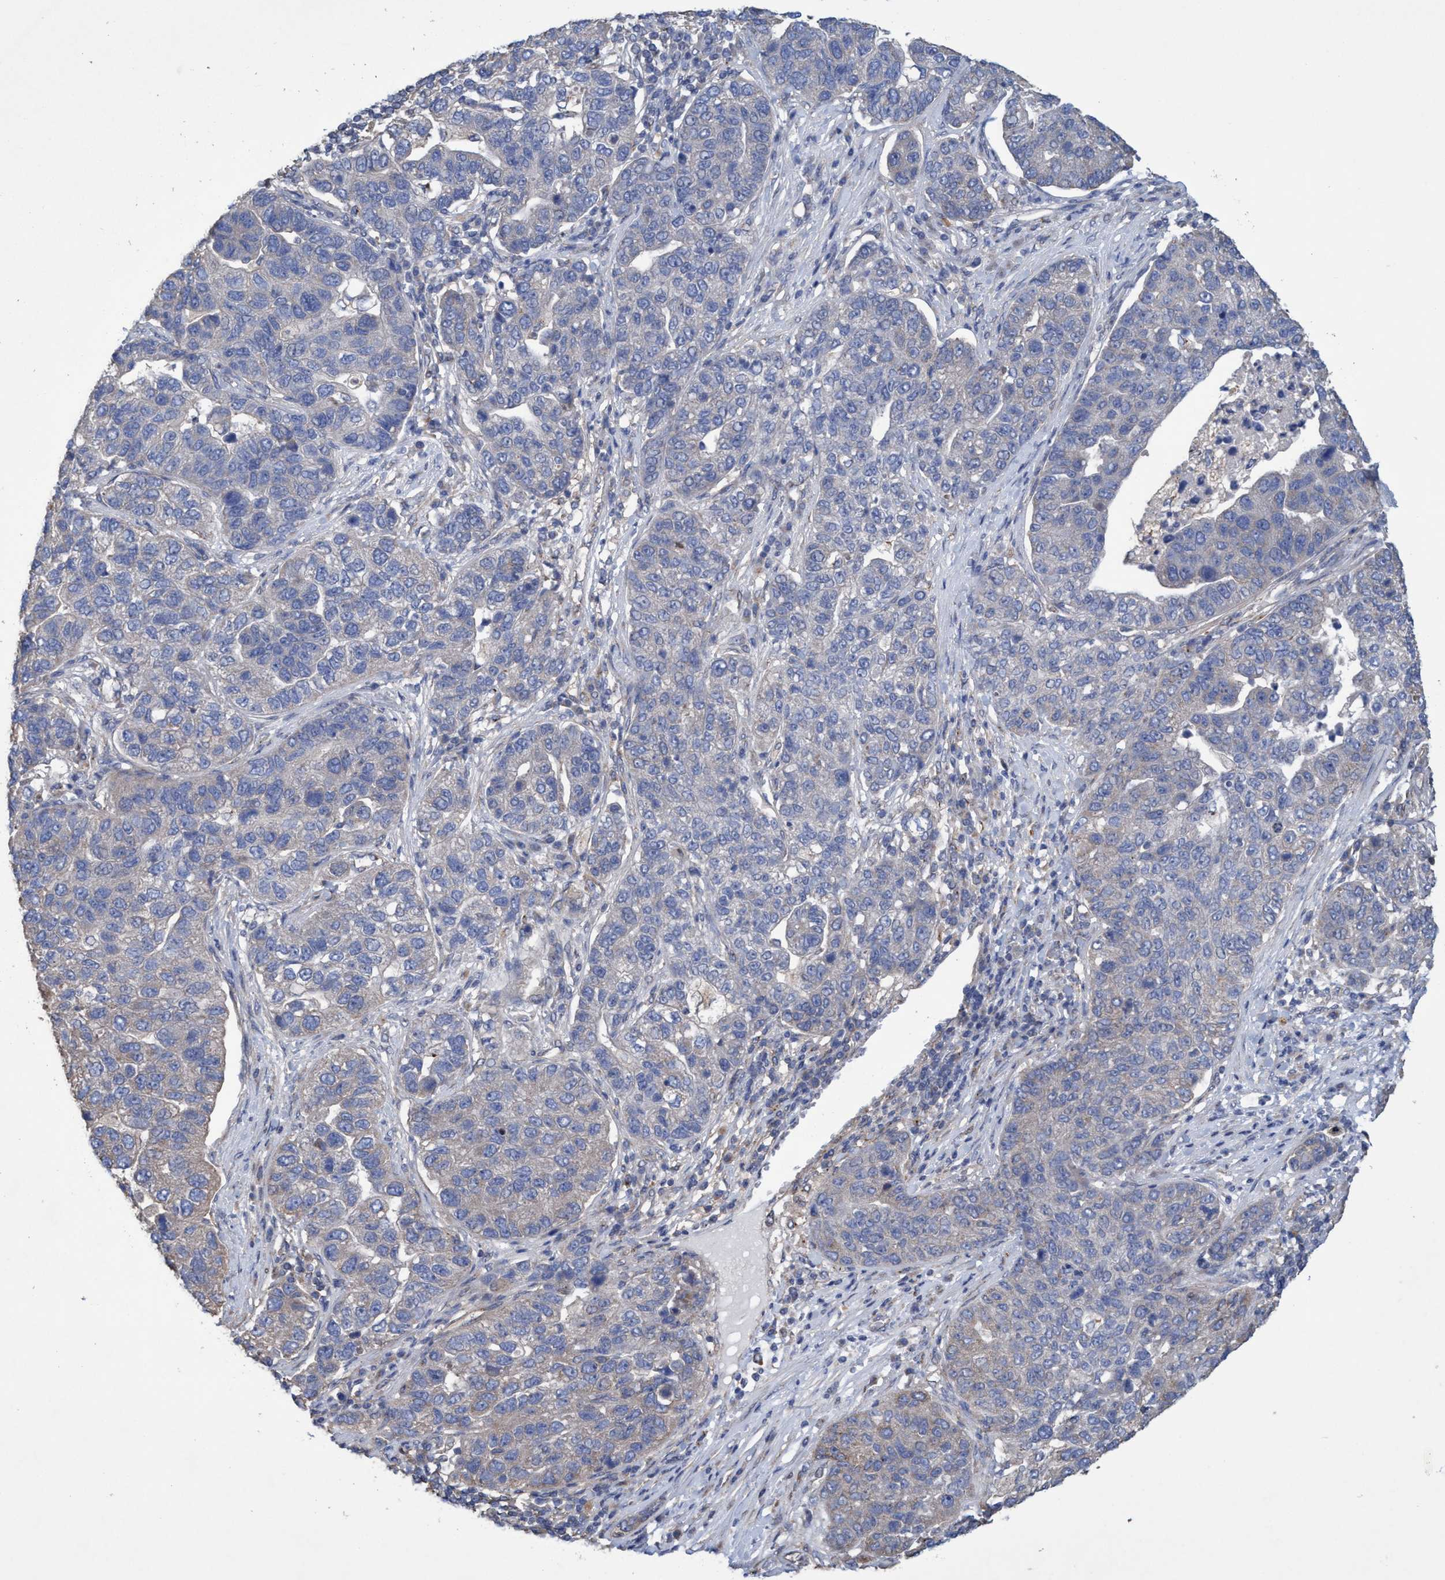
{"staining": {"intensity": "negative", "quantity": "none", "location": "none"}, "tissue": "pancreatic cancer", "cell_type": "Tumor cells", "image_type": "cancer", "snomed": [{"axis": "morphology", "description": "Adenocarcinoma, NOS"}, {"axis": "topography", "description": "Pancreas"}], "caption": "This is an immunohistochemistry image of pancreatic cancer (adenocarcinoma). There is no staining in tumor cells.", "gene": "BICD2", "patient": {"sex": "female", "age": 61}}